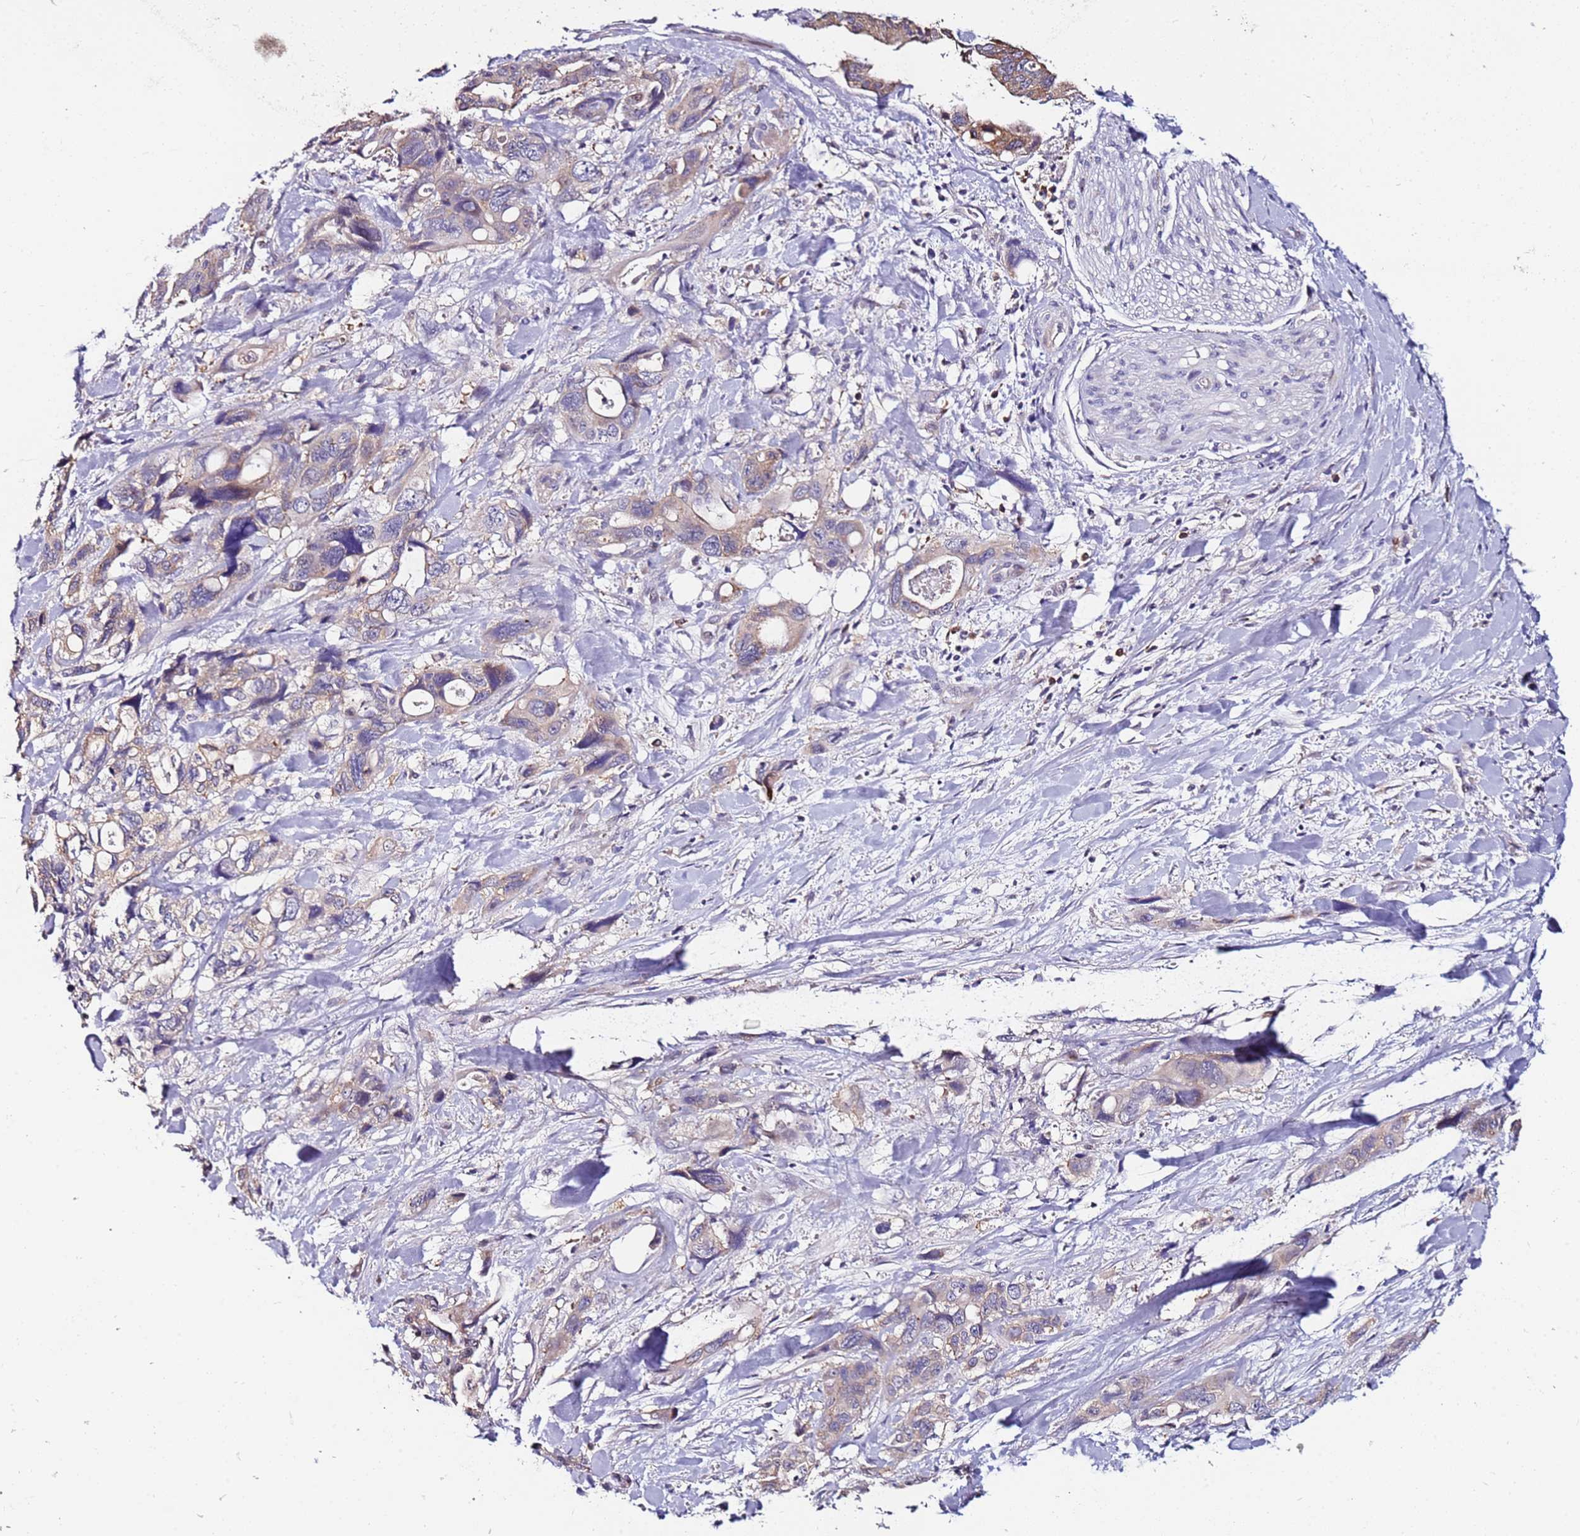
{"staining": {"intensity": "weak", "quantity": ">75%", "location": "cytoplasmic/membranous"}, "tissue": "pancreatic cancer", "cell_type": "Tumor cells", "image_type": "cancer", "snomed": [{"axis": "morphology", "description": "Adenocarcinoma, NOS"}, {"axis": "topography", "description": "Pancreas"}], "caption": "Brown immunohistochemical staining in human pancreatic cancer displays weak cytoplasmic/membranous expression in approximately >75% of tumor cells. Using DAB (3,3'-diaminobenzidine) (brown) and hematoxylin (blue) stains, captured at high magnification using brightfield microscopy.", "gene": "SRRM5", "patient": {"sex": "male", "age": 46}}